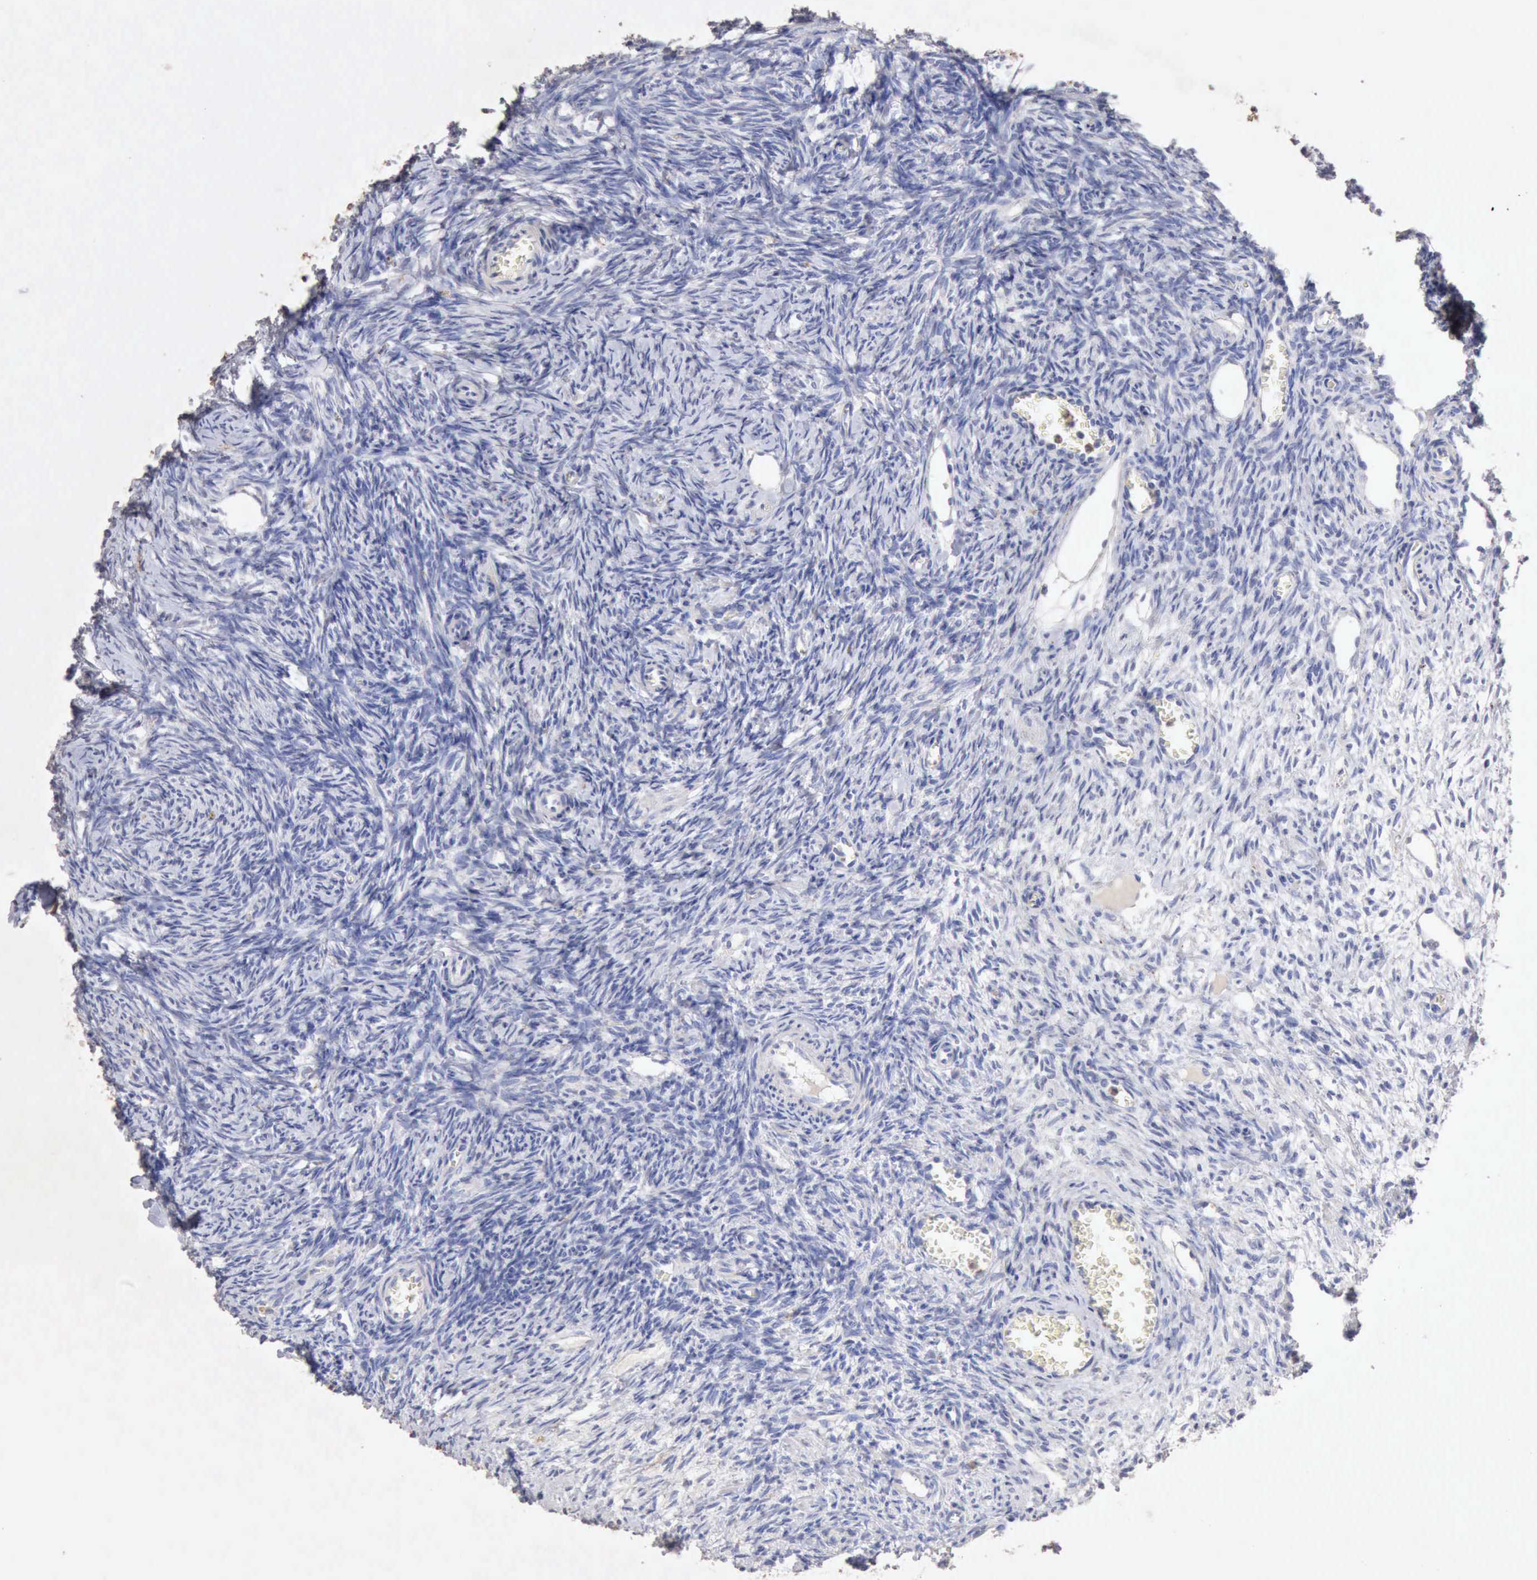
{"staining": {"intensity": "negative", "quantity": "none", "location": "none"}, "tissue": "ovary", "cell_type": "Follicle cells", "image_type": "normal", "snomed": [{"axis": "morphology", "description": "Normal tissue, NOS"}, {"axis": "topography", "description": "Ovary"}], "caption": "Ovary stained for a protein using immunohistochemistry displays no staining follicle cells.", "gene": "KRT6B", "patient": {"sex": "female", "age": 27}}